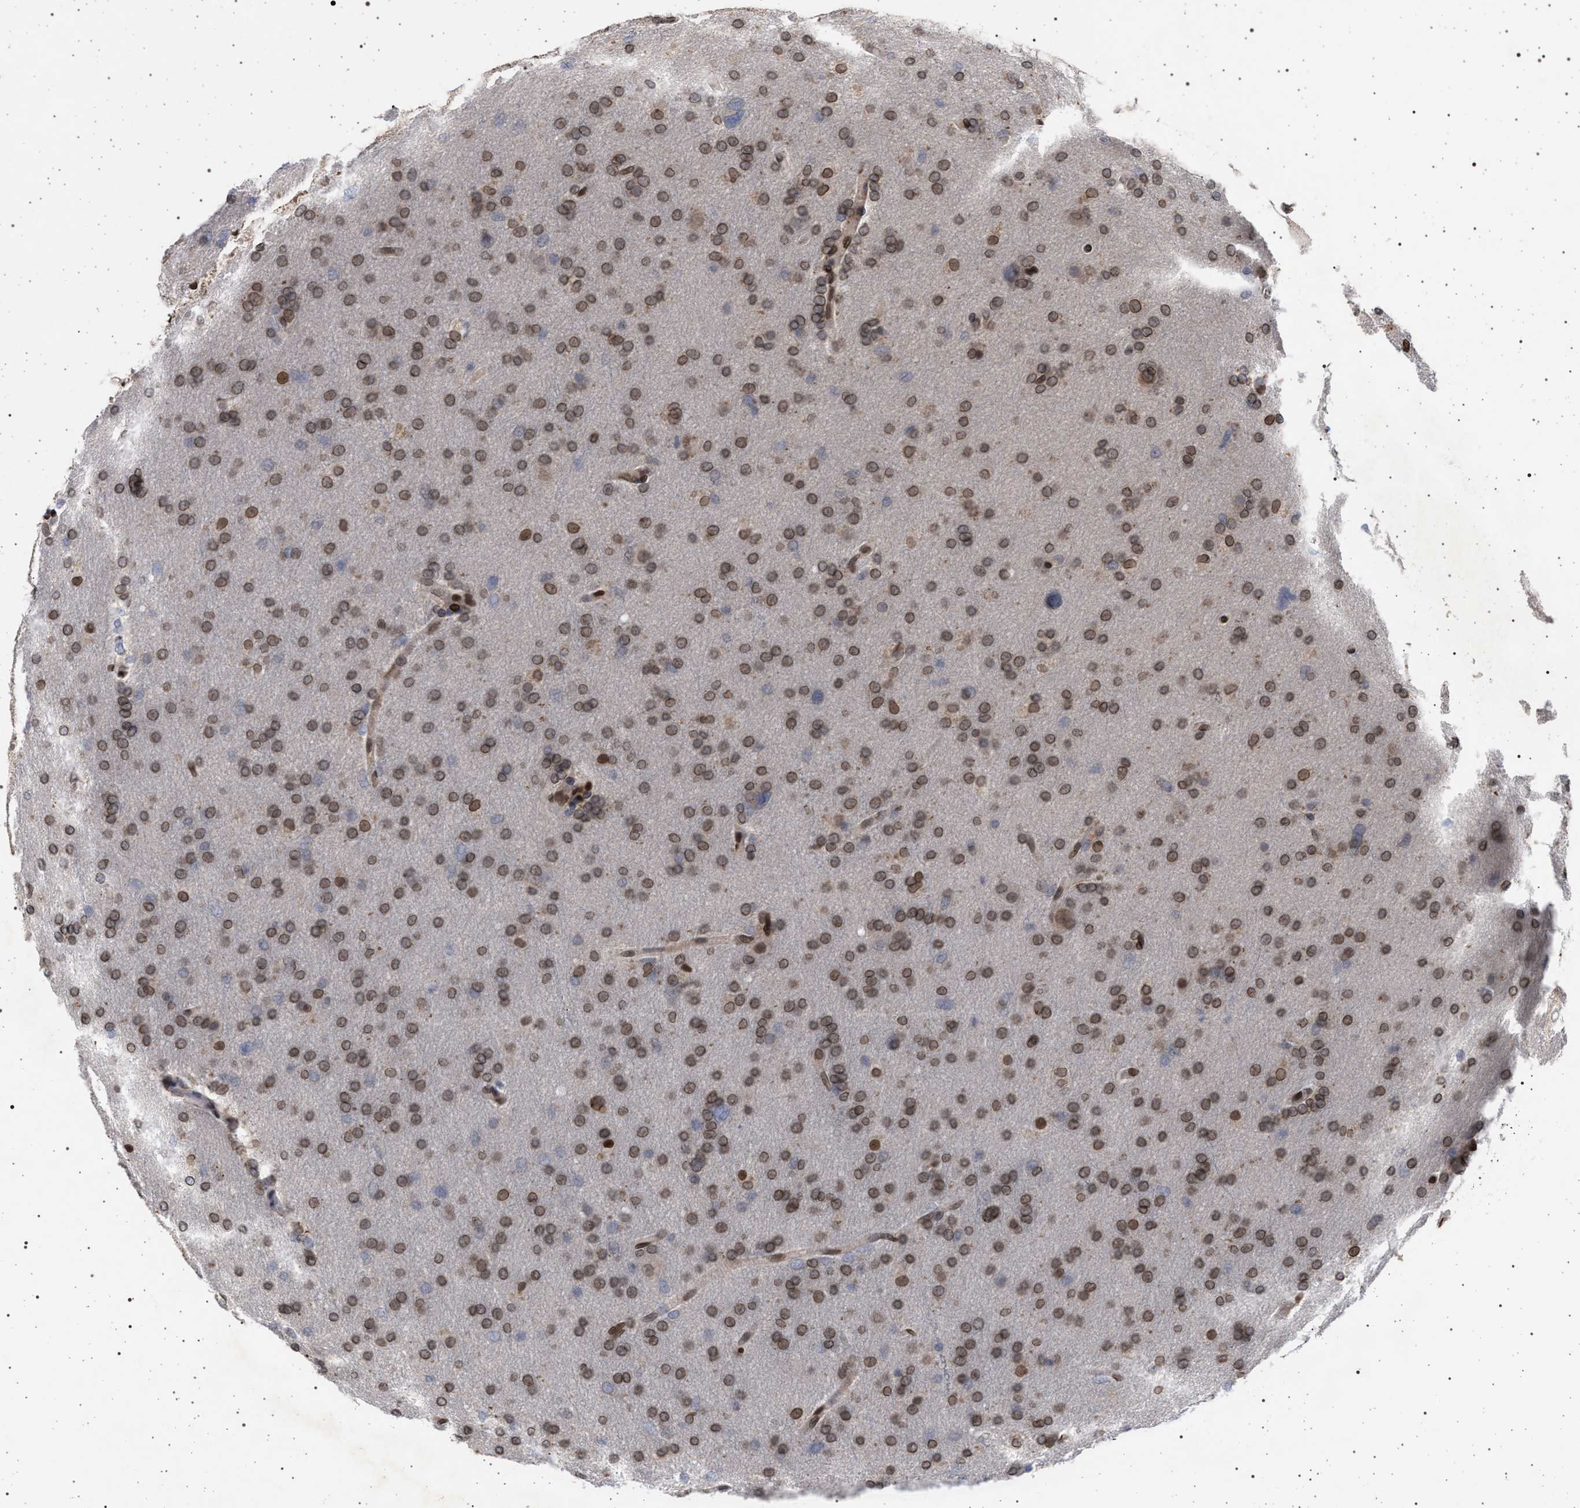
{"staining": {"intensity": "moderate", "quantity": ">75%", "location": "cytoplasmic/membranous,nuclear"}, "tissue": "glioma", "cell_type": "Tumor cells", "image_type": "cancer", "snomed": [{"axis": "morphology", "description": "Glioma, malignant, High grade"}, {"axis": "topography", "description": "Cerebral cortex"}], "caption": "About >75% of tumor cells in glioma reveal moderate cytoplasmic/membranous and nuclear protein positivity as visualized by brown immunohistochemical staining.", "gene": "ING2", "patient": {"sex": "female", "age": 36}}